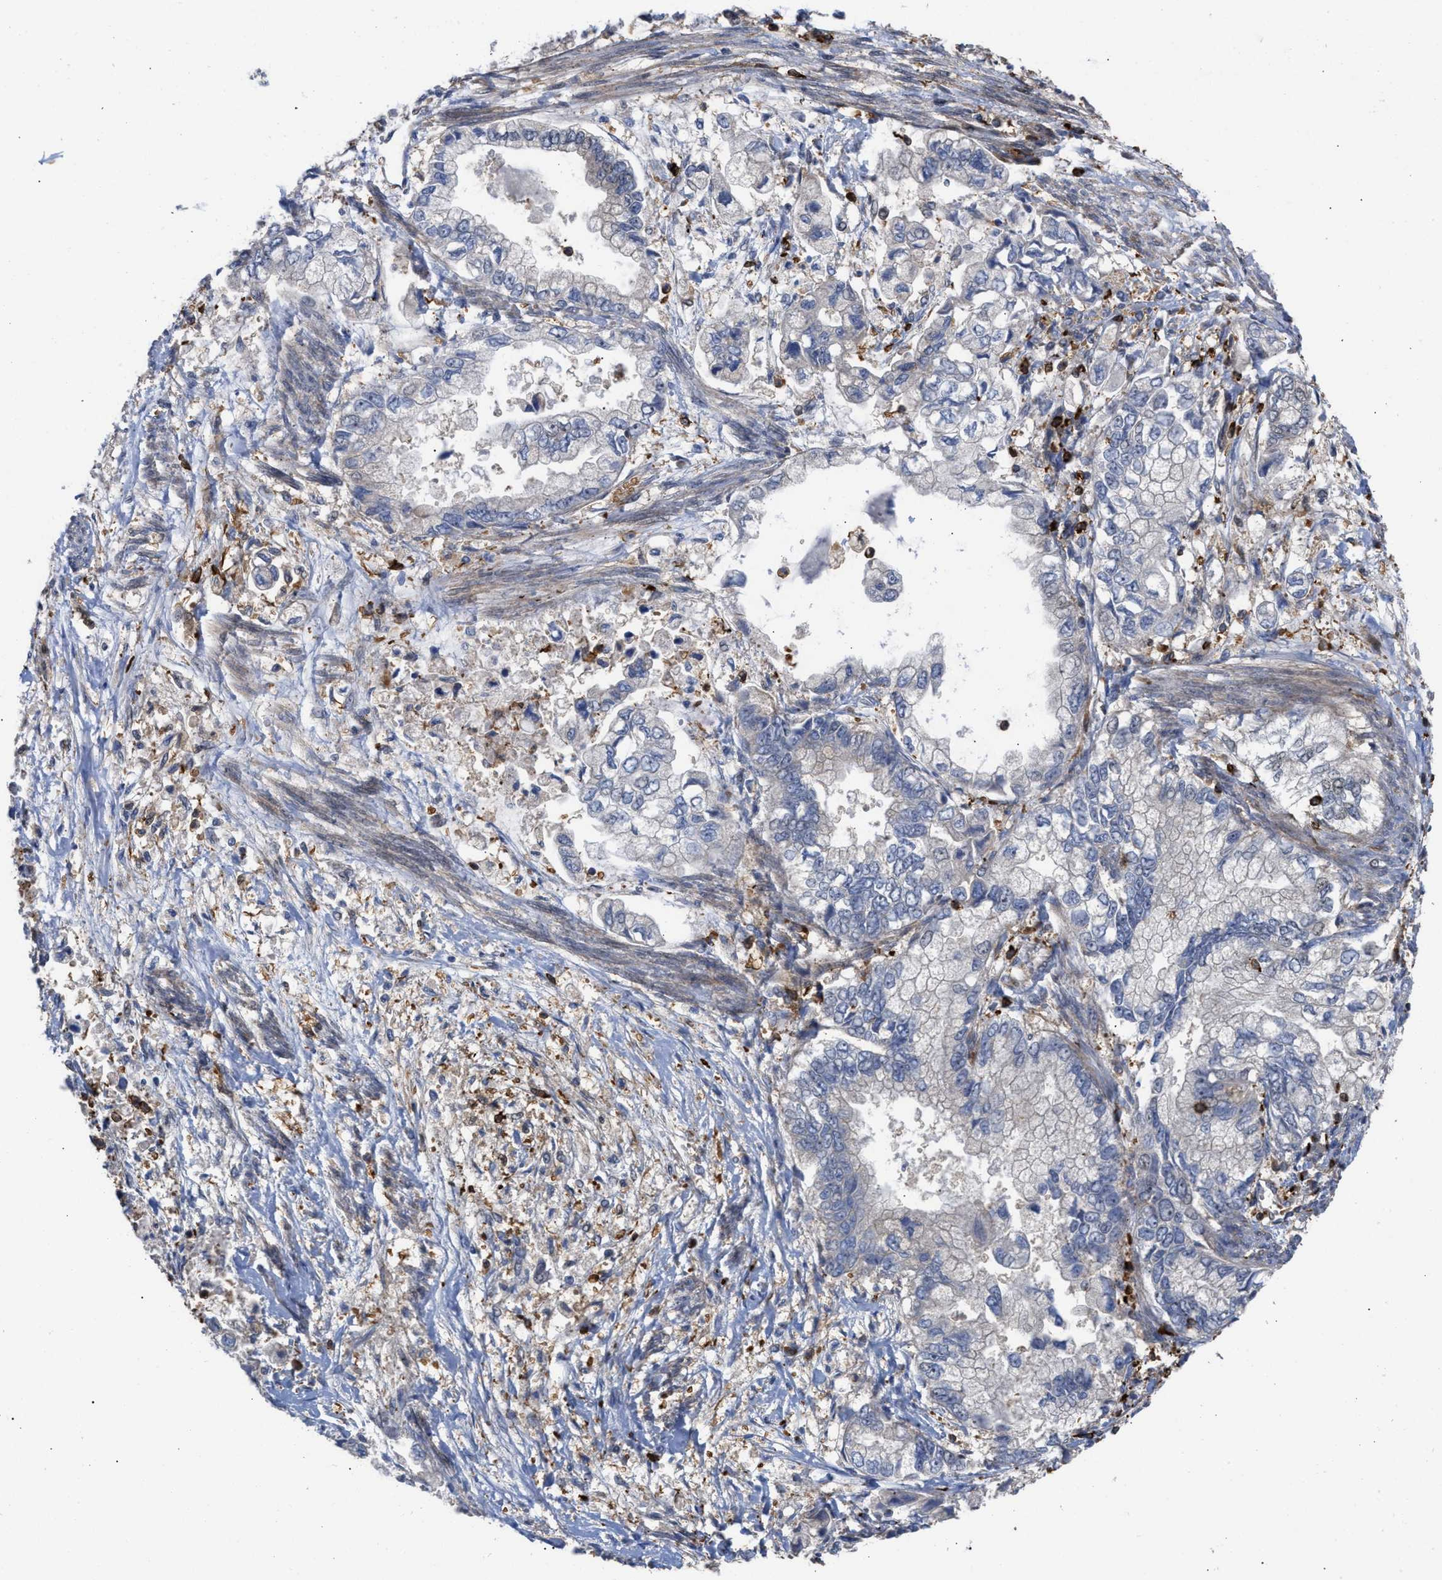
{"staining": {"intensity": "negative", "quantity": "none", "location": "none"}, "tissue": "stomach cancer", "cell_type": "Tumor cells", "image_type": "cancer", "snomed": [{"axis": "morphology", "description": "Normal tissue, NOS"}, {"axis": "morphology", "description": "Adenocarcinoma, NOS"}, {"axis": "topography", "description": "Stomach"}], "caption": "The photomicrograph exhibits no staining of tumor cells in adenocarcinoma (stomach). (DAB (3,3'-diaminobenzidine) immunohistochemistry with hematoxylin counter stain).", "gene": "PTPRE", "patient": {"sex": "male", "age": 62}}